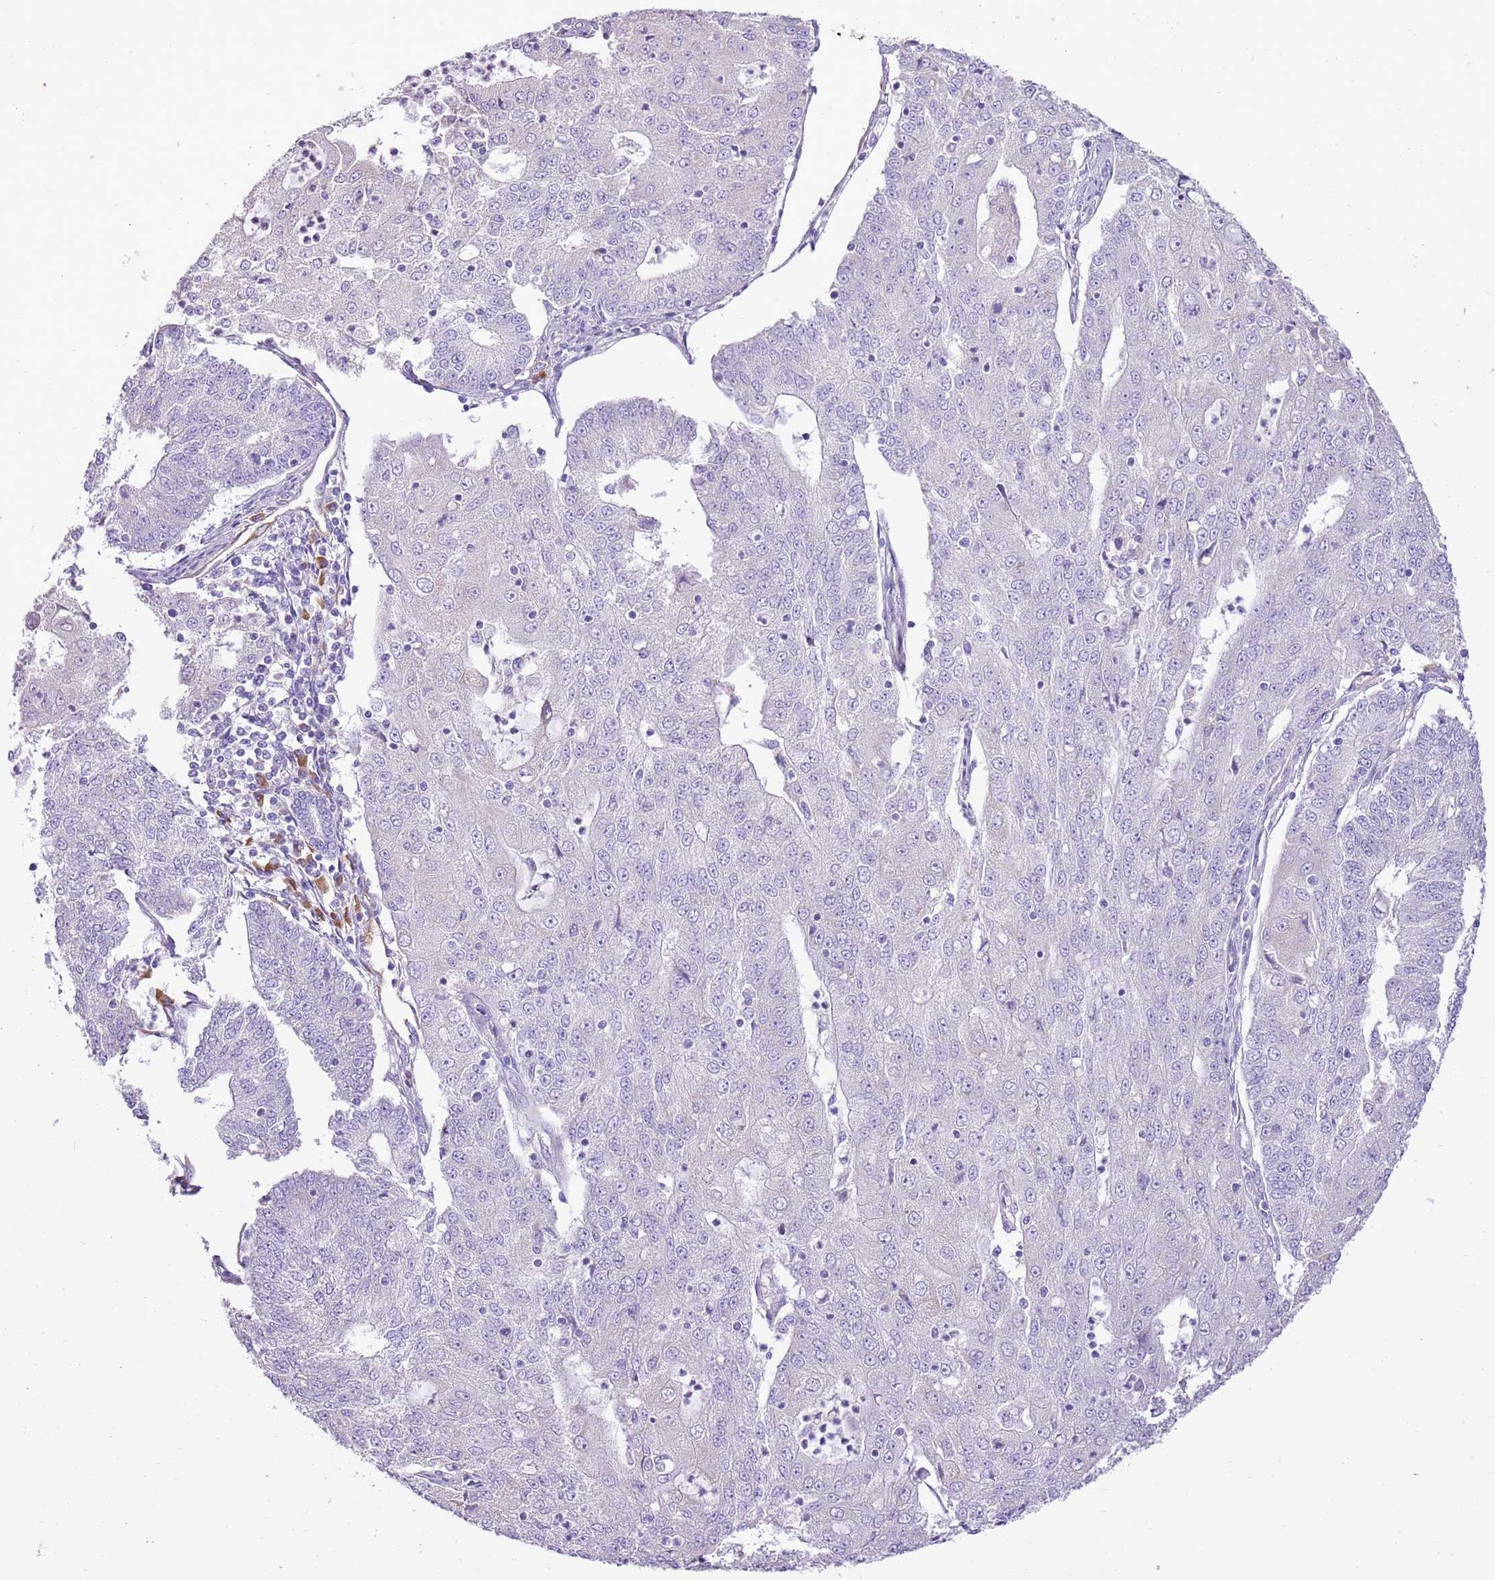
{"staining": {"intensity": "negative", "quantity": "none", "location": "none"}, "tissue": "endometrial cancer", "cell_type": "Tumor cells", "image_type": "cancer", "snomed": [{"axis": "morphology", "description": "Adenocarcinoma, NOS"}, {"axis": "topography", "description": "Endometrium"}], "caption": "IHC image of neoplastic tissue: endometrial adenocarcinoma stained with DAB shows no significant protein expression in tumor cells.", "gene": "AAR2", "patient": {"sex": "female", "age": 56}}